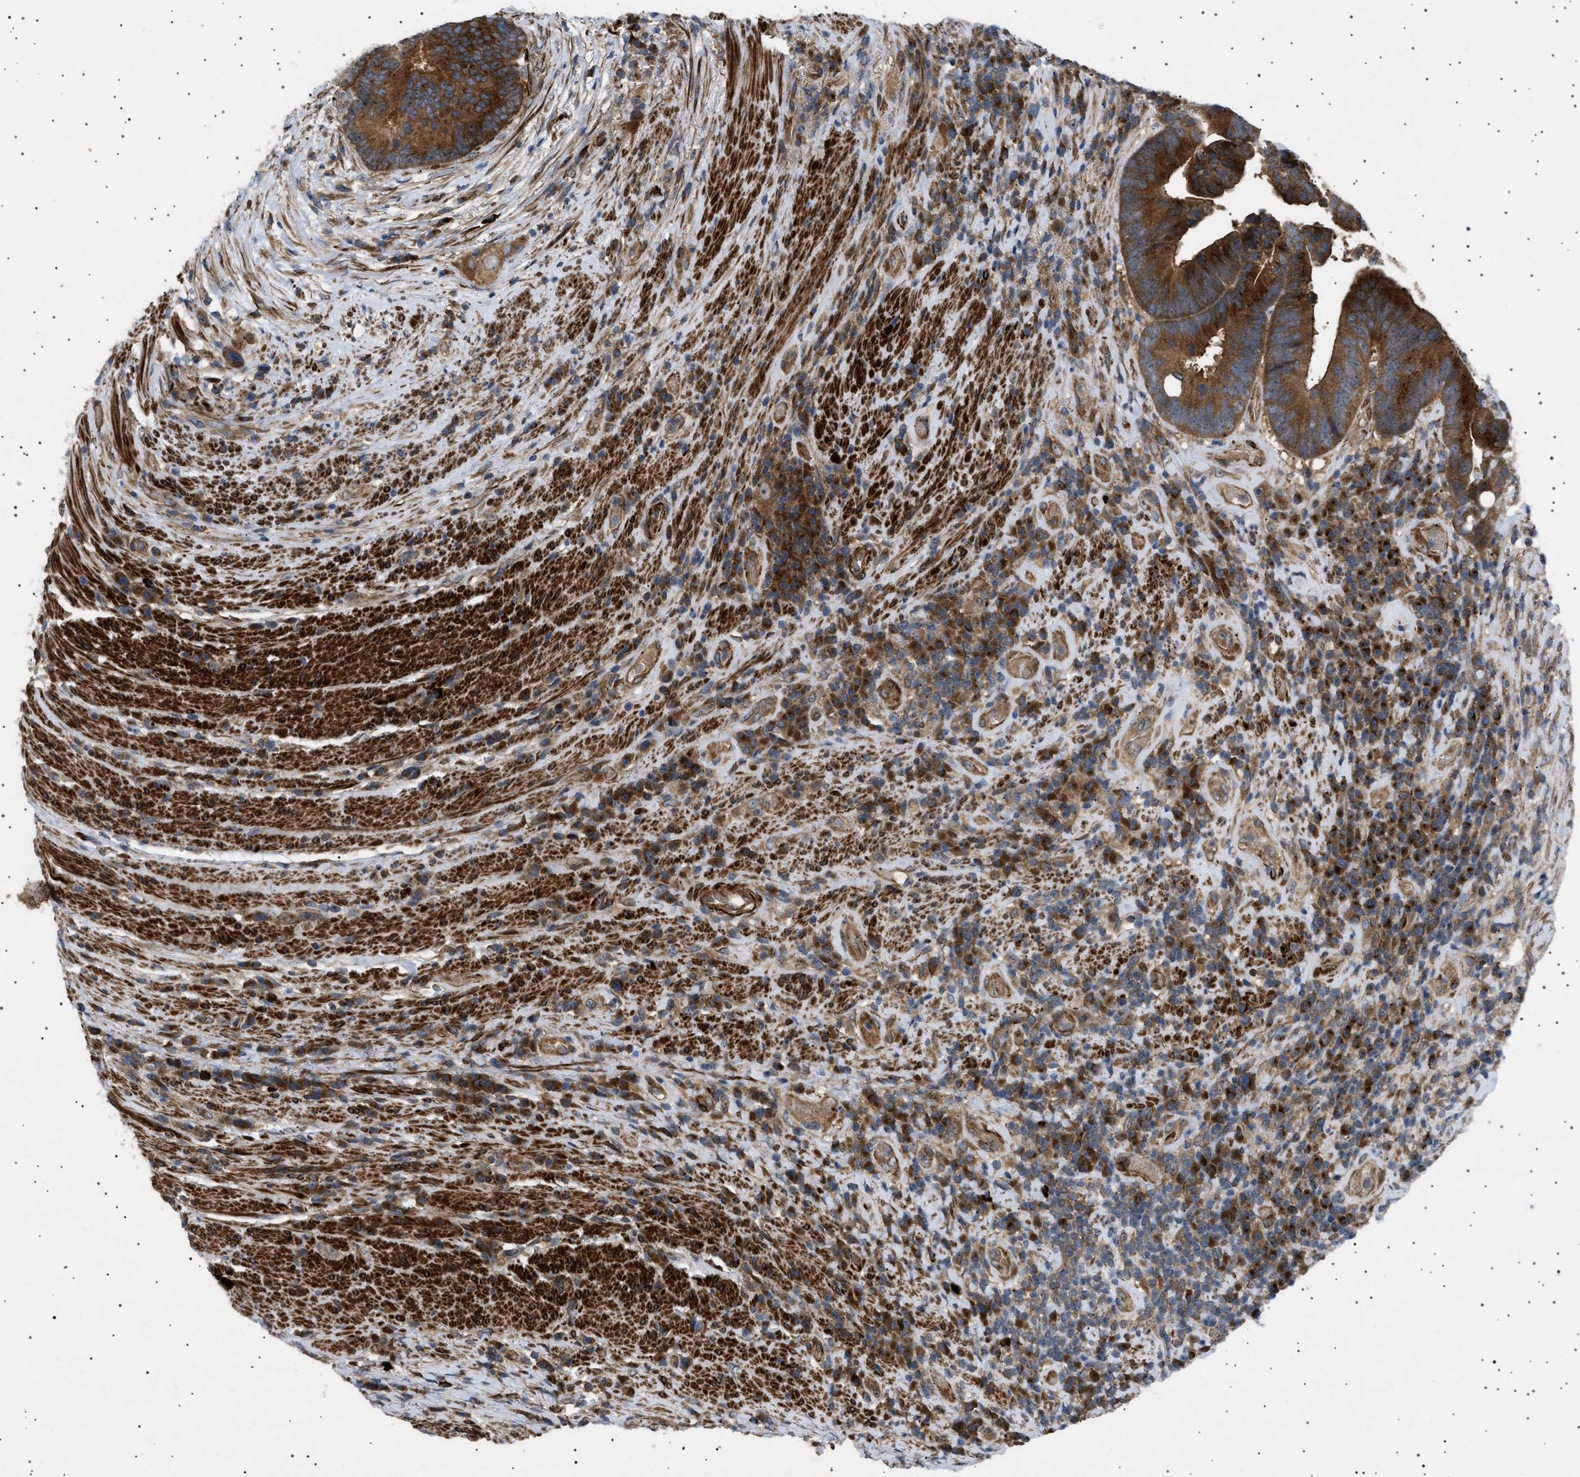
{"staining": {"intensity": "strong", "quantity": ">75%", "location": "cytoplasmic/membranous"}, "tissue": "colorectal cancer", "cell_type": "Tumor cells", "image_type": "cancer", "snomed": [{"axis": "morphology", "description": "Adenocarcinoma, NOS"}, {"axis": "topography", "description": "Rectum"}], "caption": "Tumor cells display high levels of strong cytoplasmic/membranous expression in approximately >75% of cells in adenocarcinoma (colorectal). Immunohistochemistry (ihc) stains the protein of interest in brown and the nuclei are stained blue.", "gene": "CCDC186", "patient": {"sex": "female", "age": 89}}